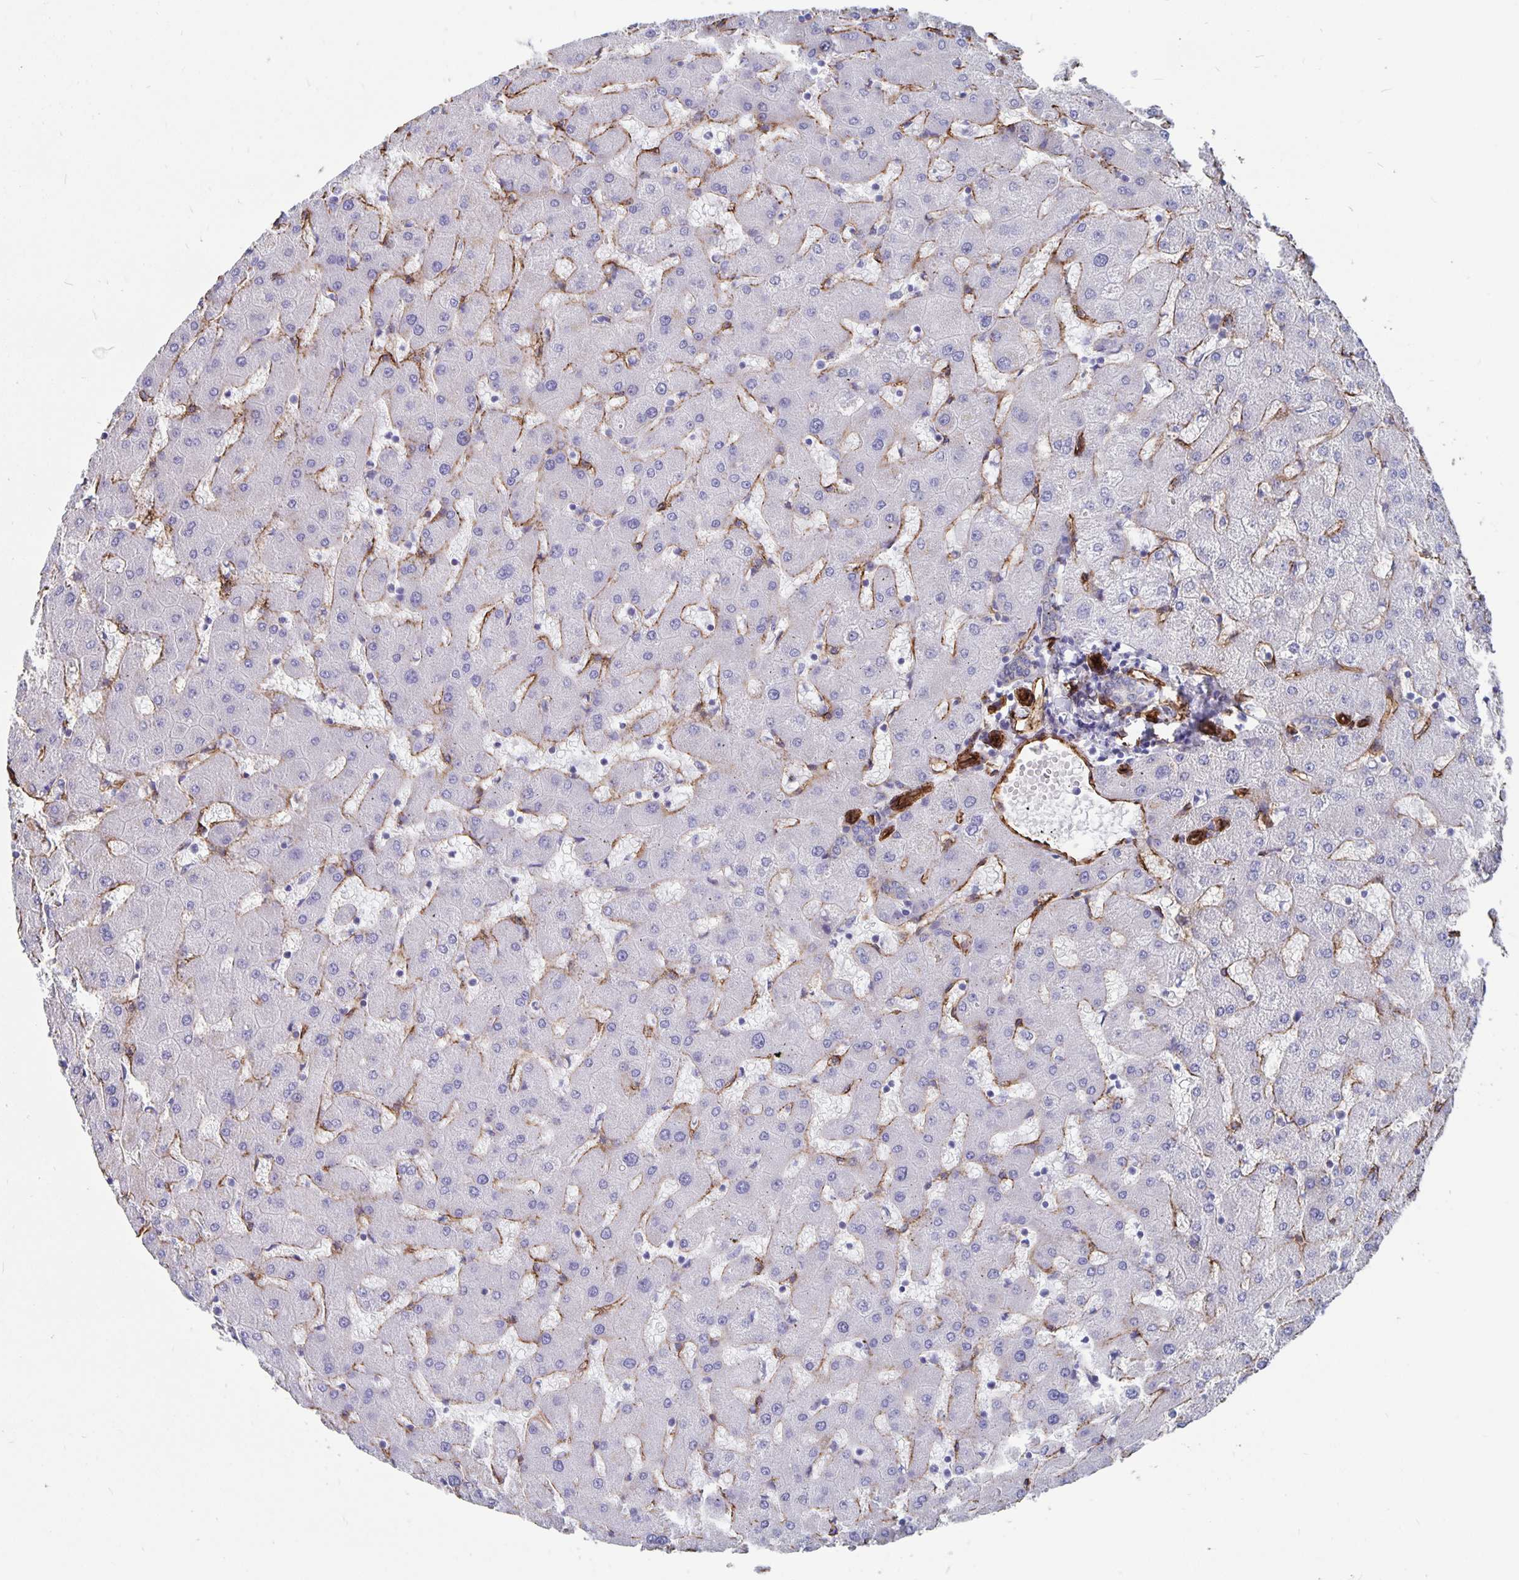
{"staining": {"intensity": "negative", "quantity": "none", "location": "none"}, "tissue": "liver", "cell_type": "Cholangiocytes", "image_type": "normal", "snomed": [{"axis": "morphology", "description": "Normal tissue, NOS"}, {"axis": "topography", "description": "Liver"}], "caption": "Cholangiocytes show no significant positivity in unremarkable liver. (DAB immunohistochemistry (IHC) visualized using brightfield microscopy, high magnification).", "gene": "DCHS2", "patient": {"sex": "female", "age": 63}}